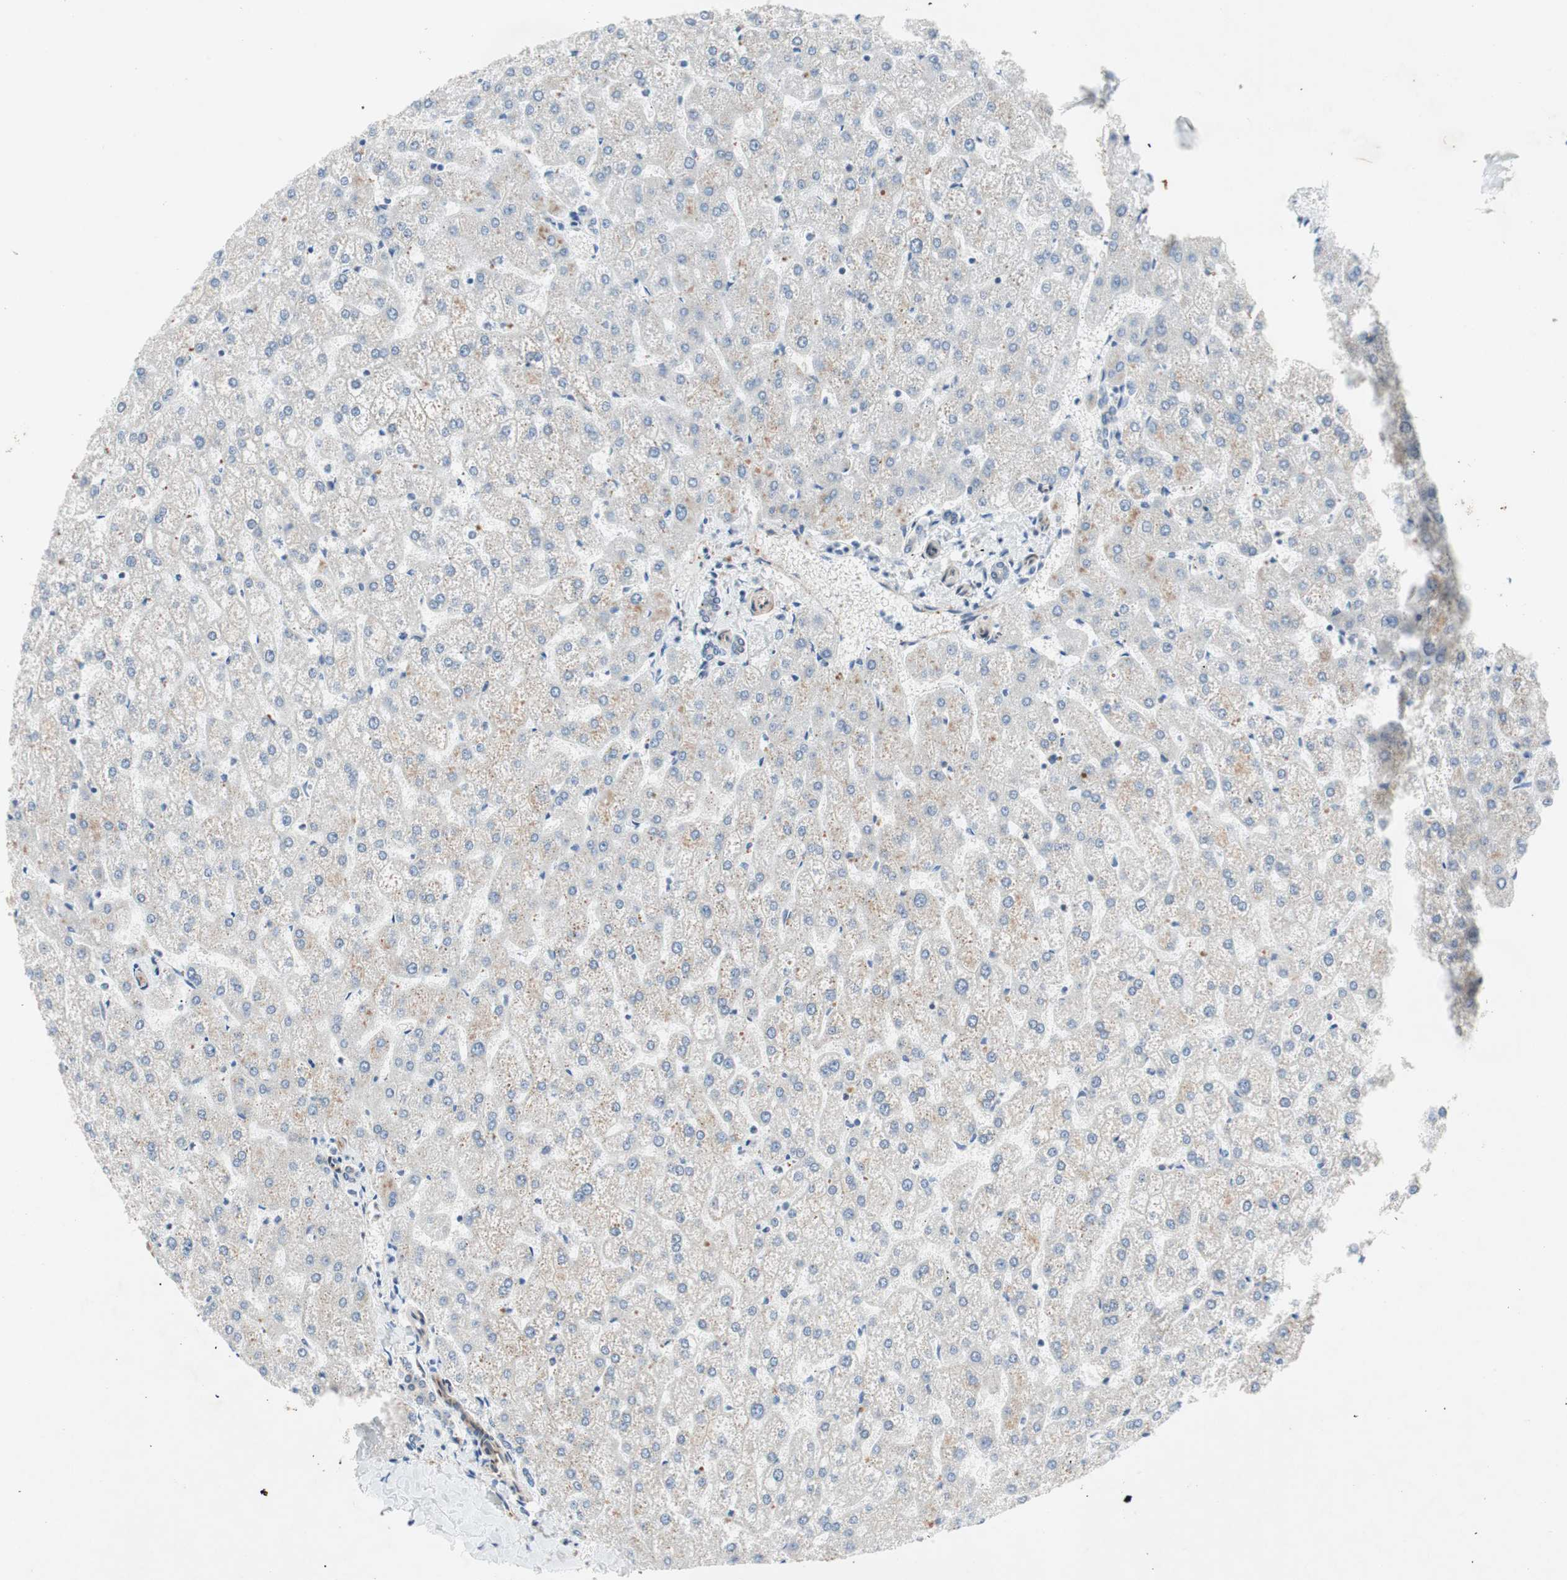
{"staining": {"intensity": "moderate", "quantity": "<25%", "location": "cytoplasmic/membranous,nuclear"}, "tissue": "liver", "cell_type": "Cholangiocytes", "image_type": "normal", "snomed": [{"axis": "morphology", "description": "Normal tissue, NOS"}, {"axis": "topography", "description": "Liver"}], "caption": "Normal liver was stained to show a protein in brown. There is low levels of moderate cytoplasmic/membranous,nuclear expression in approximately <25% of cholangiocytes. (Brightfield microscopy of DAB IHC at high magnification).", "gene": "ARNT2", "patient": {"sex": "female", "age": 32}}